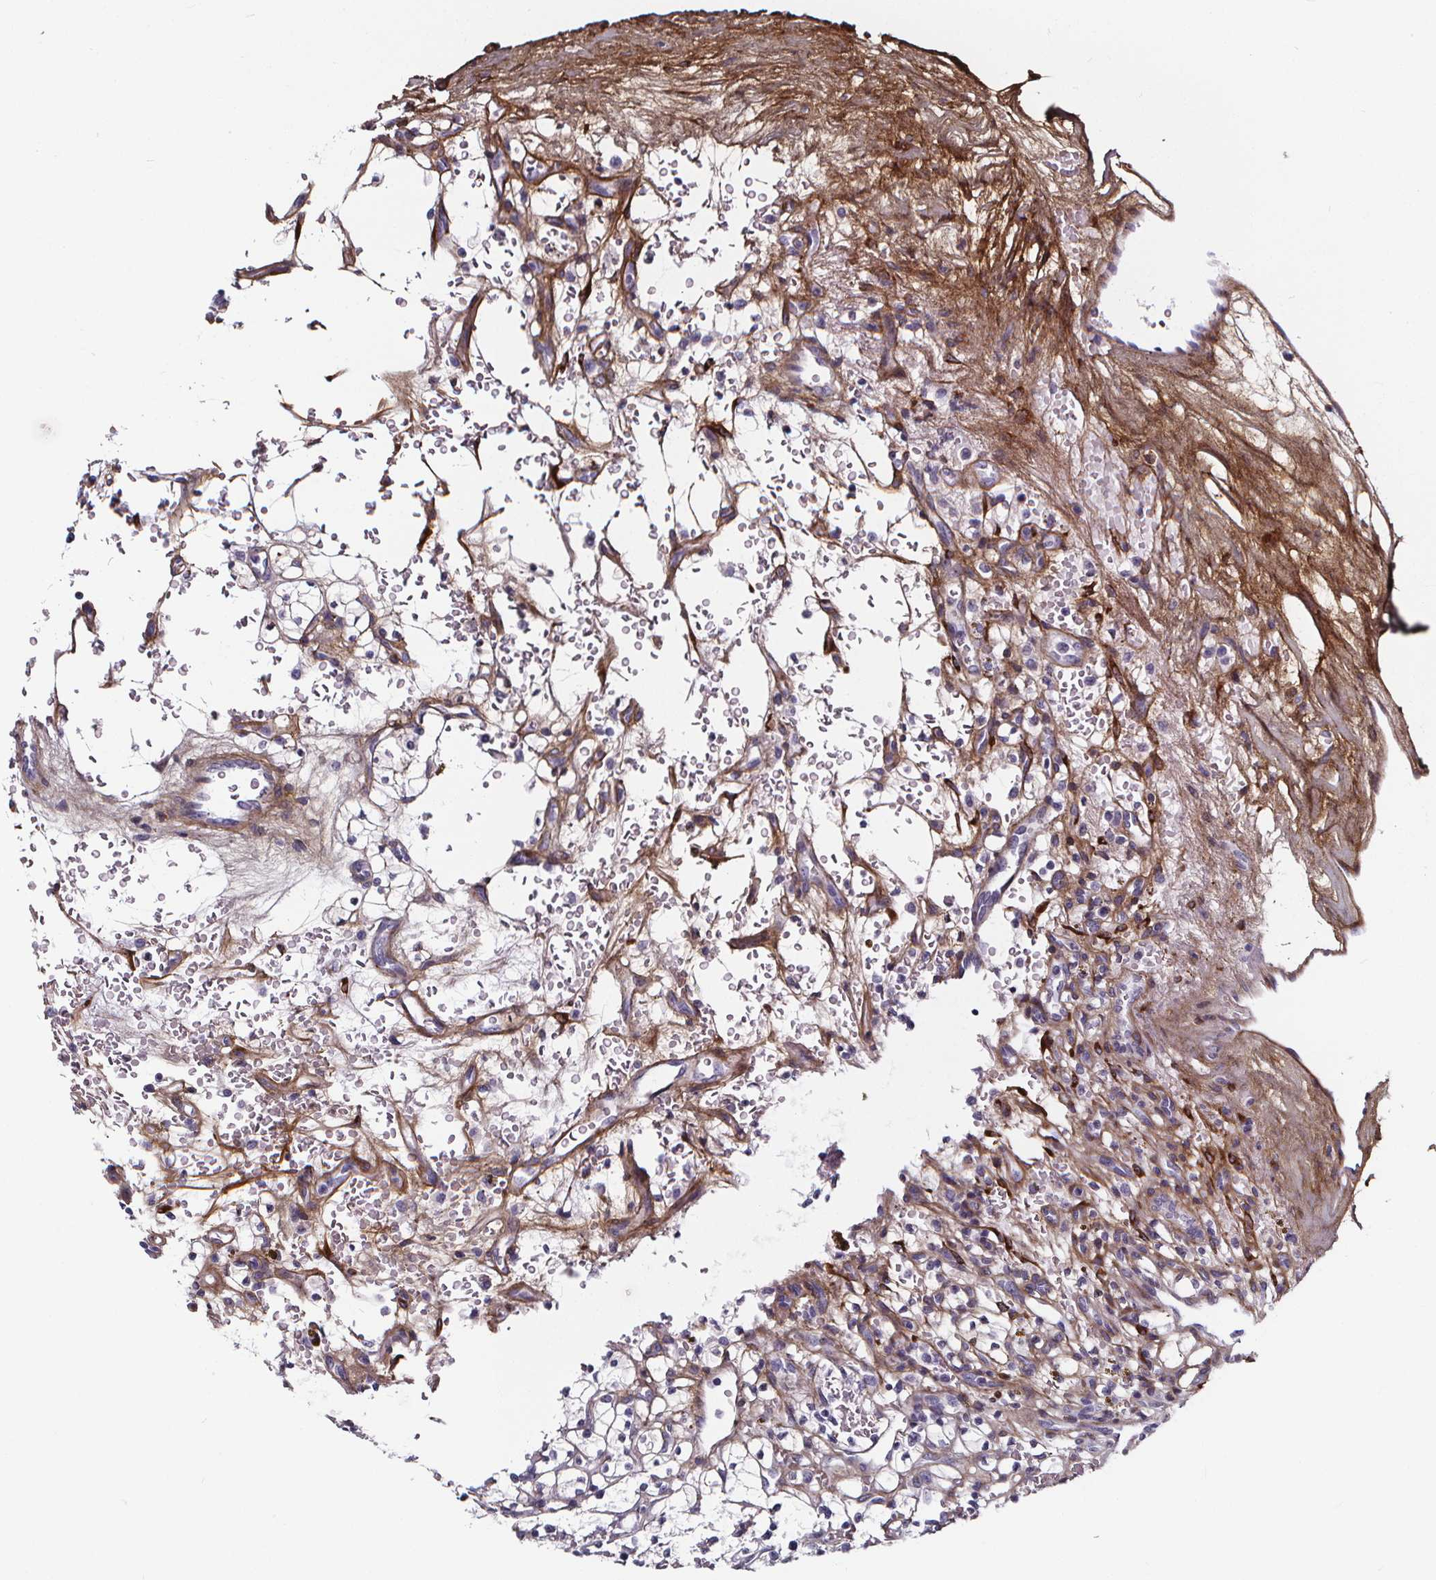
{"staining": {"intensity": "negative", "quantity": "none", "location": "none"}, "tissue": "renal cancer", "cell_type": "Tumor cells", "image_type": "cancer", "snomed": [{"axis": "morphology", "description": "Adenocarcinoma, NOS"}, {"axis": "topography", "description": "Kidney"}], "caption": "Tumor cells show no significant staining in renal adenocarcinoma.", "gene": "AEBP1", "patient": {"sex": "female", "age": 64}}